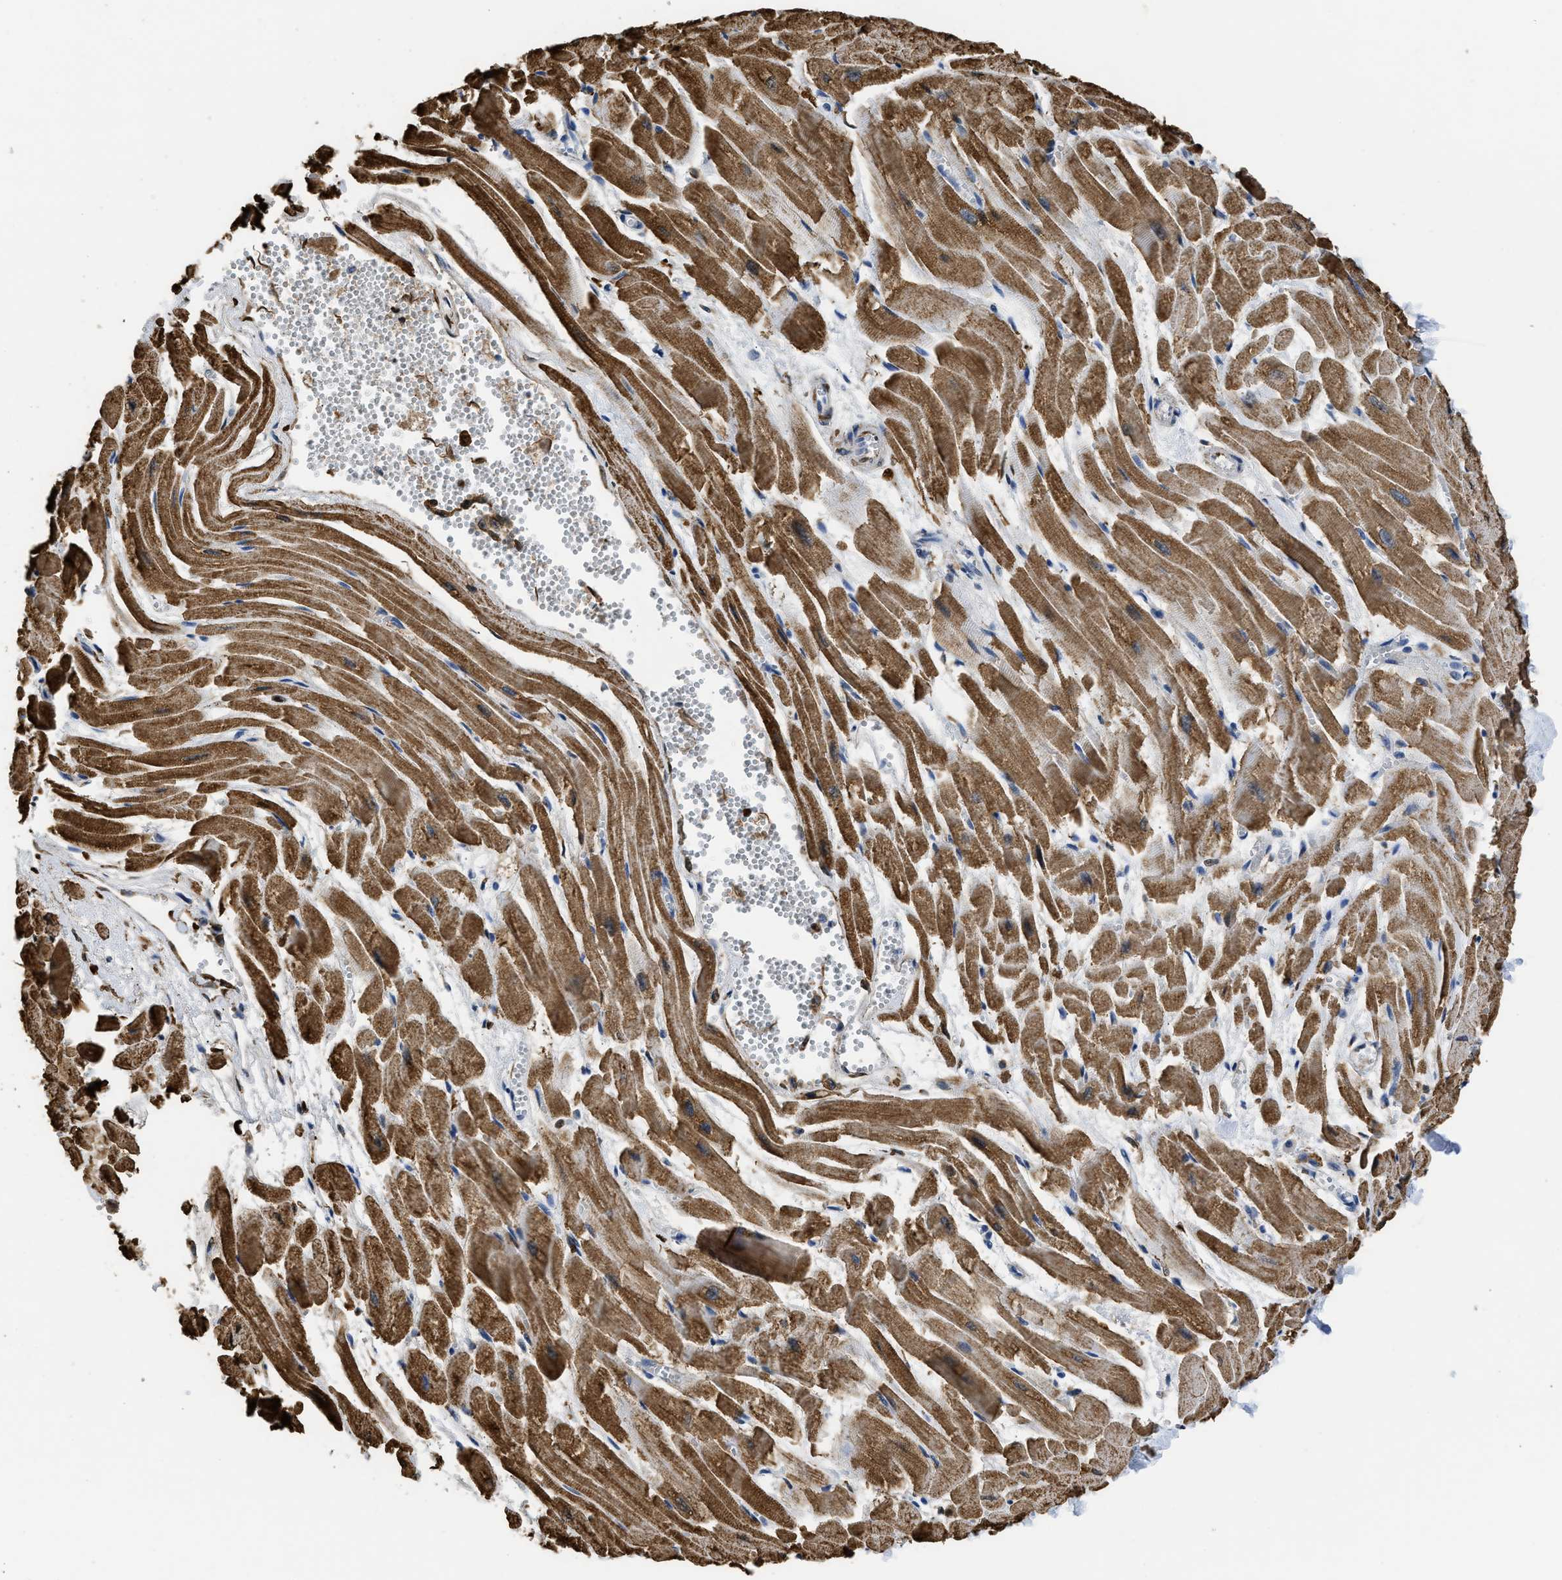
{"staining": {"intensity": "moderate", "quantity": ">75%", "location": "cytoplasmic/membranous"}, "tissue": "heart muscle", "cell_type": "Cardiomyocytes", "image_type": "normal", "snomed": [{"axis": "morphology", "description": "Normal tissue, NOS"}, {"axis": "topography", "description": "Heart"}], "caption": "This photomicrograph exhibits IHC staining of unremarkable human heart muscle, with medium moderate cytoplasmic/membranous expression in about >75% of cardiomyocytes.", "gene": "CYCS", "patient": {"sex": "female", "age": 19}}